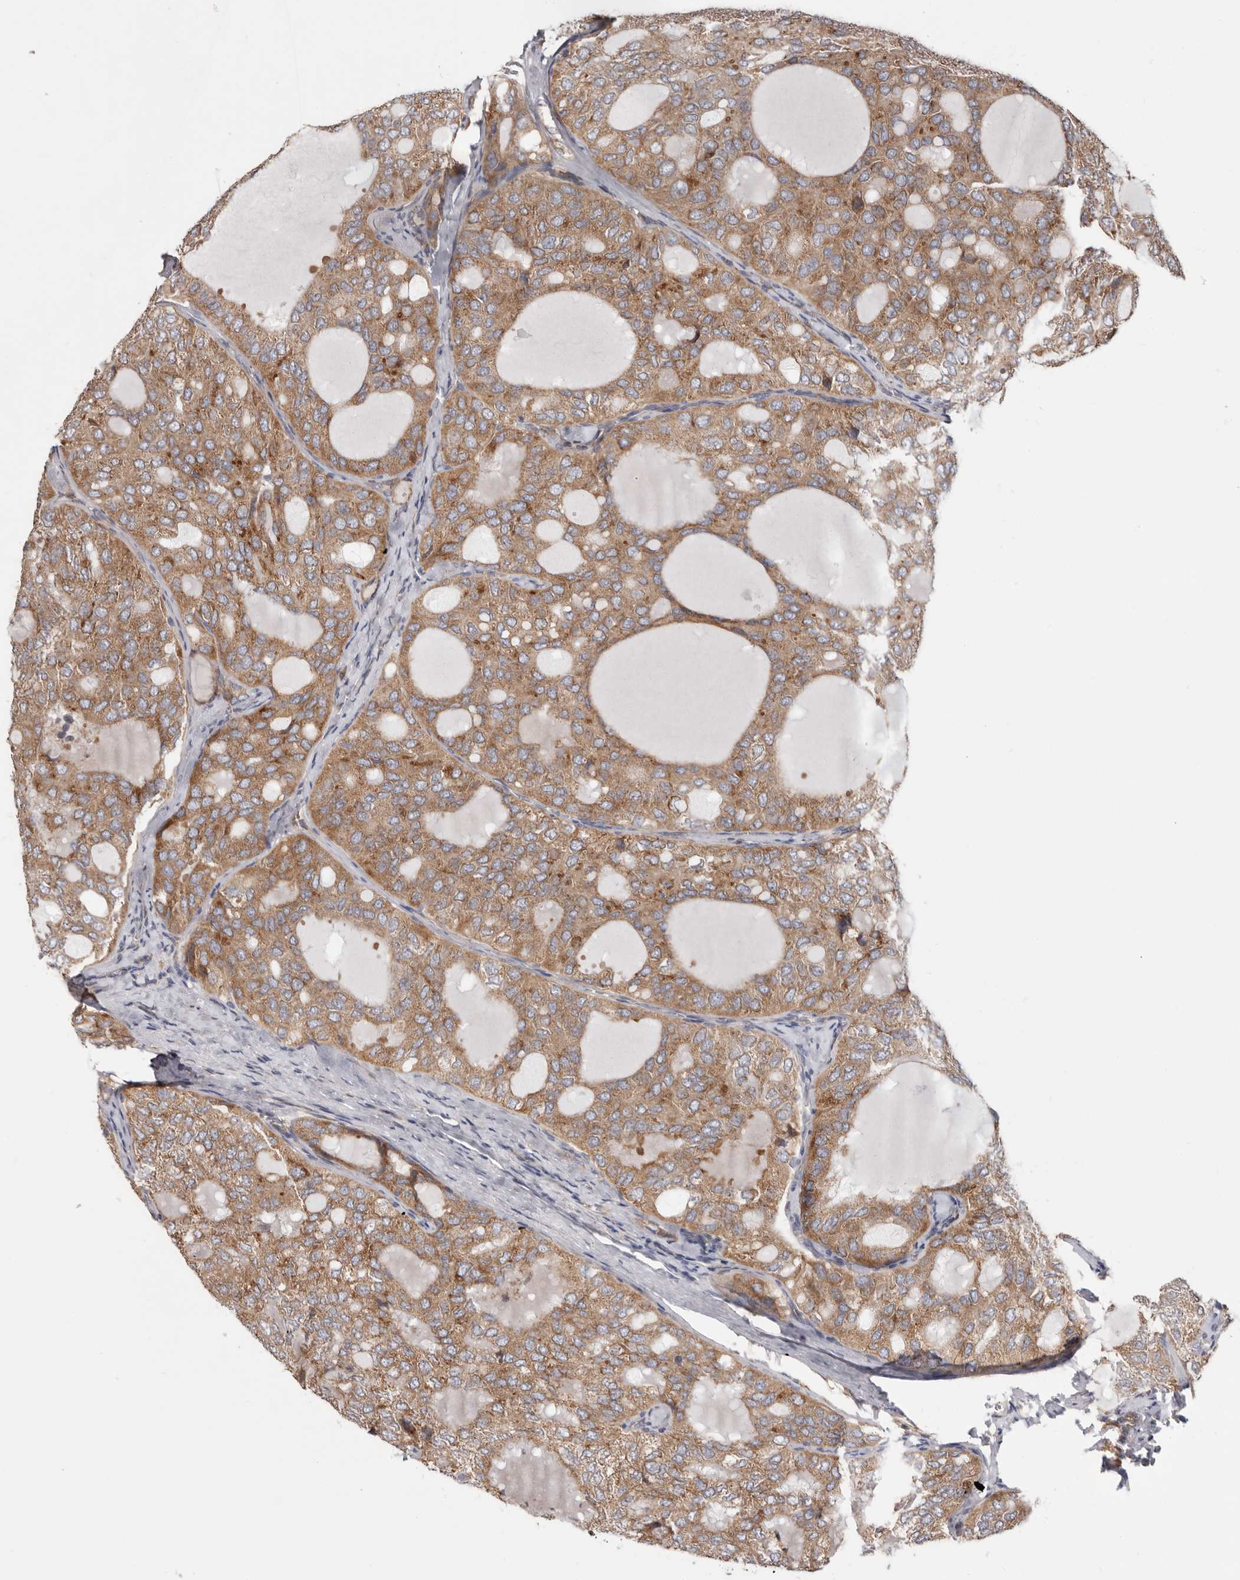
{"staining": {"intensity": "moderate", "quantity": ">75%", "location": "cytoplasmic/membranous"}, "tissue": "thyroid cancer", "cell_type": "Tumor cells", "image_type": "cancer", "snomed": [{"axis": "morphology", "description": "Follicular adenoma carcinoma, NOS"}, {"axis": "topography", "description": "Thyroid gland"}], "caption": "Thyroid cancer (follicular adenoma carcinoma) tissue shows moderate cytoplasmic/membranous expression in approximately >75% of tumor cells Nuclei are stained in blue.", "gene": "TMUB1", "patient": {"sex": "male", "age": 75}}